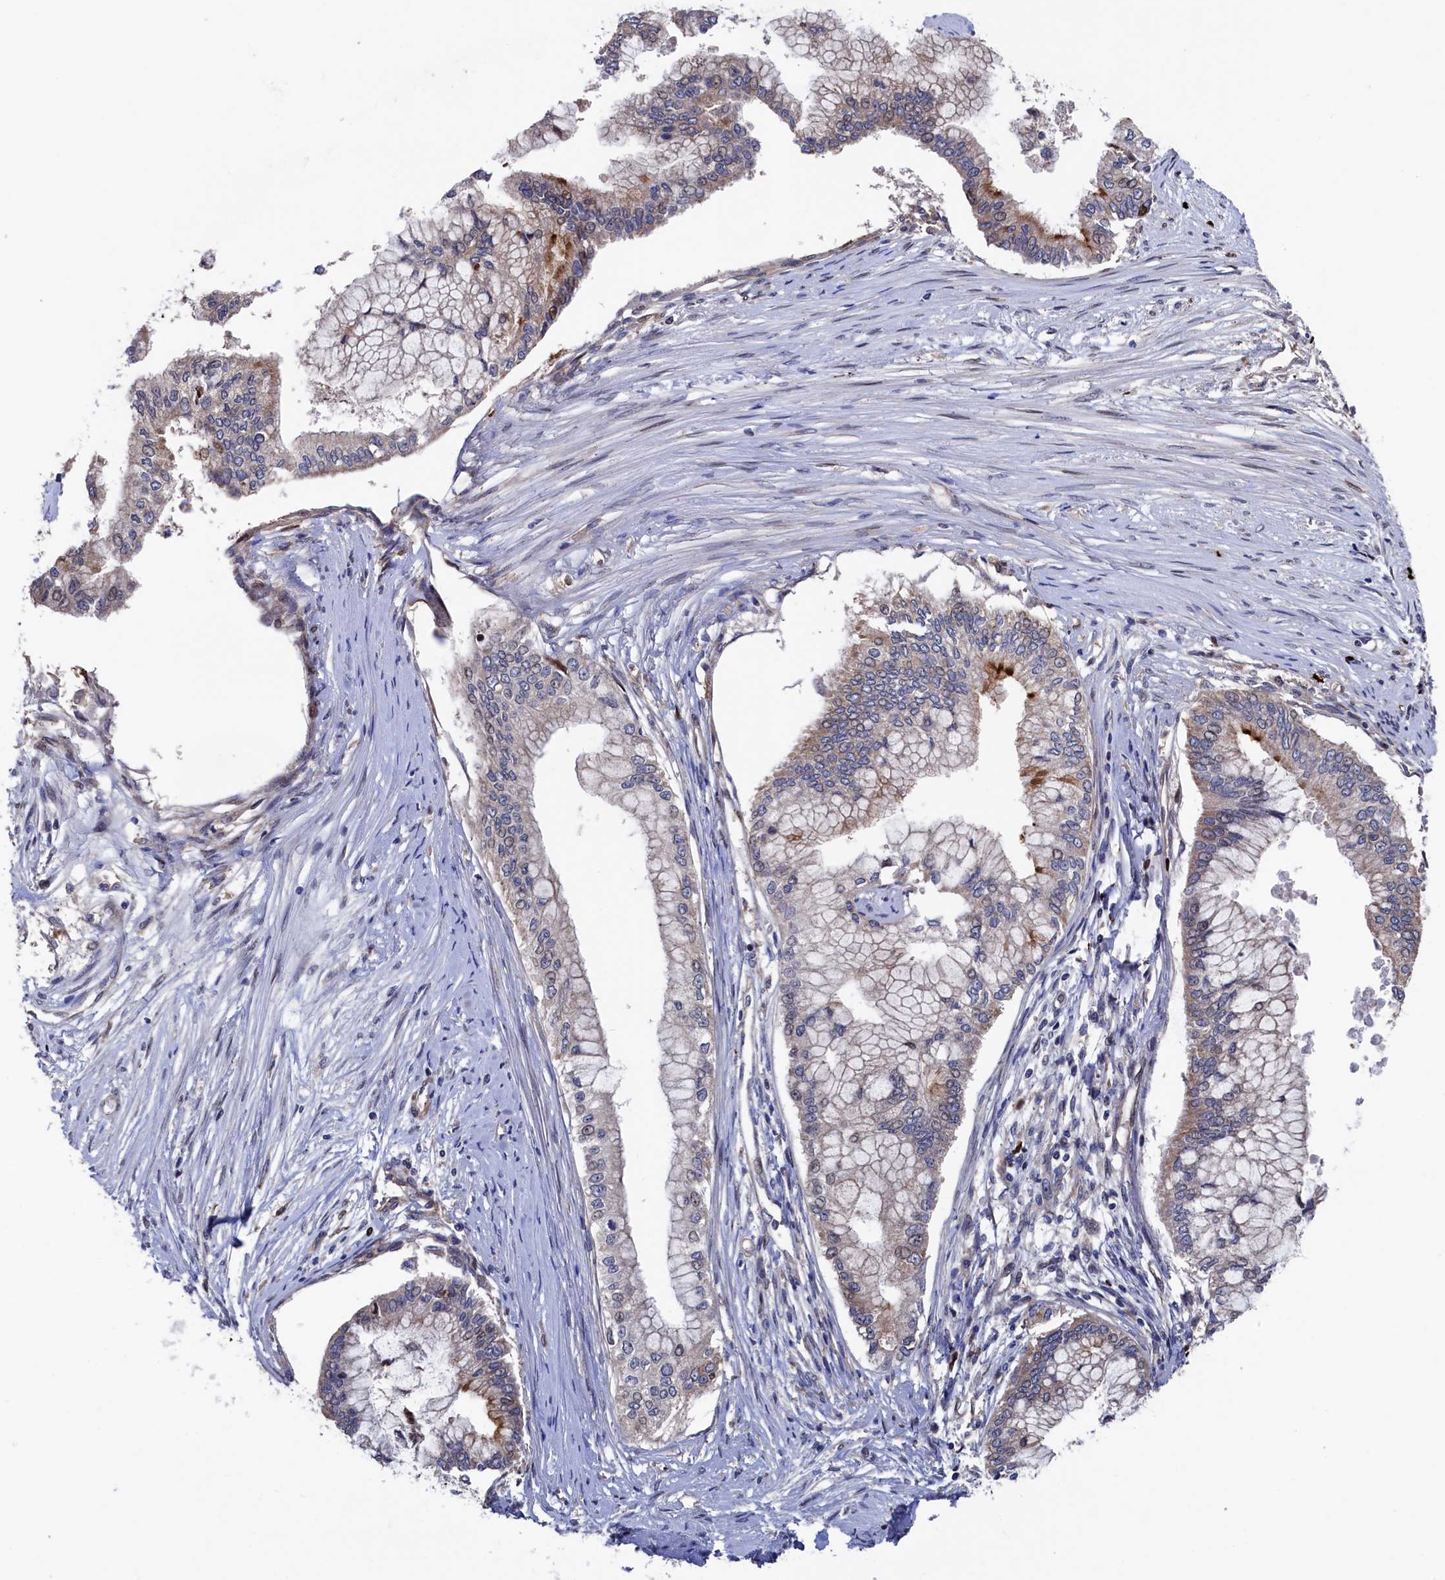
{"staining": {"intensity": "moderate", "quantity": "<25%", "location": "cytoplasmic/membranous"}, "tissue": "pancreatic cancer", "cell_type": "Tumor cells", "image_type": "cancer", "snomed": [{"axis": "morphology", "description": "Adenocarcinoma, NOS"}, {"axis": "topography", "description": "Pancreas"}], "caption": "IHC micrograph of neoplastic tissue: pancreatic cancer (adenocarcinoma) stained using immunohistochemistry exhibits low levels of moderate protein expression localized specifically in the cytoplasmic/membranous of tumor cells, appearing as a cytoplasmic/membranous brown color.", "gene": "ZNF891", "patient": {"sex": "male", "age": 46}}